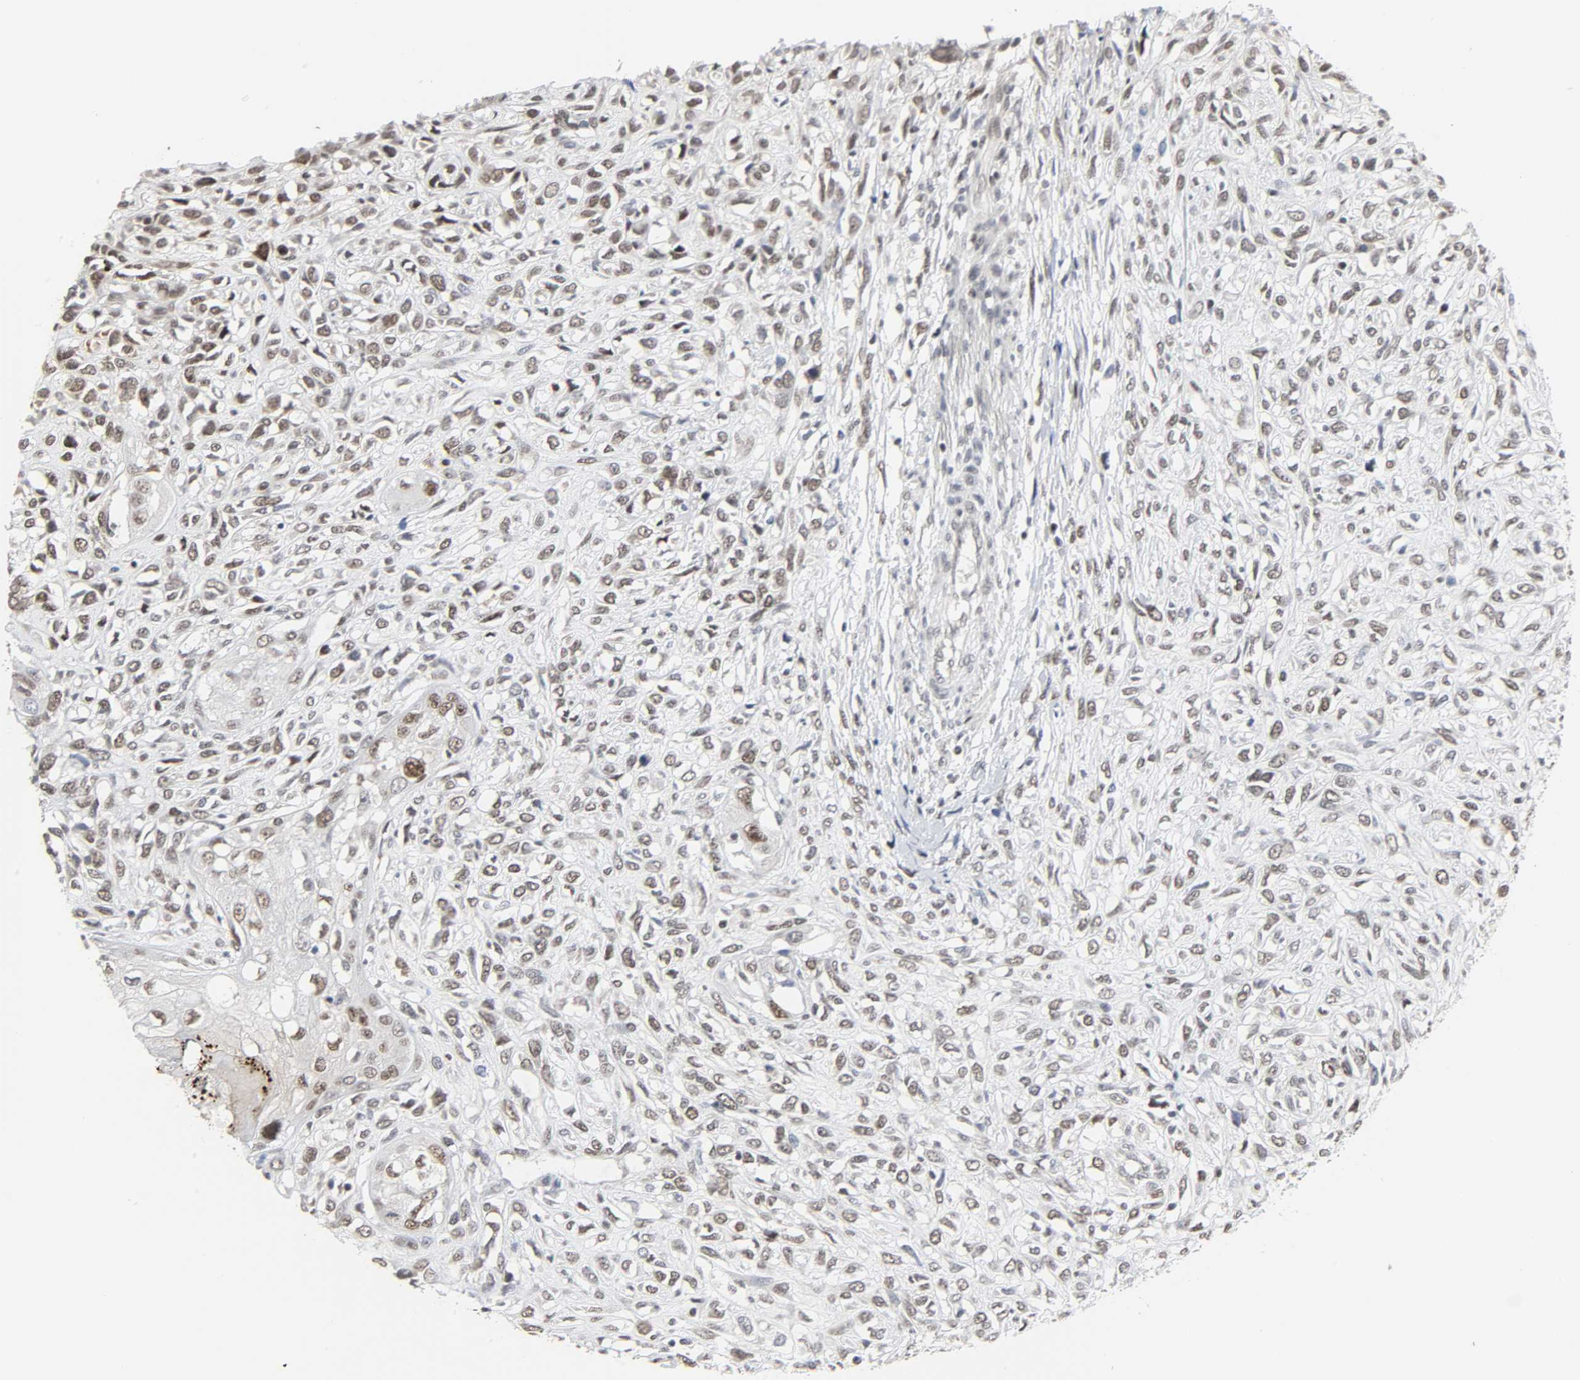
{"staining": {"intensity": "moderate", "quantity": ">75%", "location": "nuclear"}, "tissue": "head and neck cancer", "cell_type": "Tumor cells", "image_type": "cancer", "snomed": [{"axis": "morphology", "description": "Necrosis, NOS"}, {"axis": "morphology", "description": "Neoplasm, malignant, NOS"}, {"axis": "topography", "description": "Salivary gland"}, {"axis": "topography", "description": "Head-Neck"}], "caption": "Neoplasm (malignant) (head and neck) stained for a protein (brown) exhibits moderate nuclear positive staining in approximately >75% of tumor cells.", "gene": "MUC1", "patient": {"sex": "male", "age": 43}}